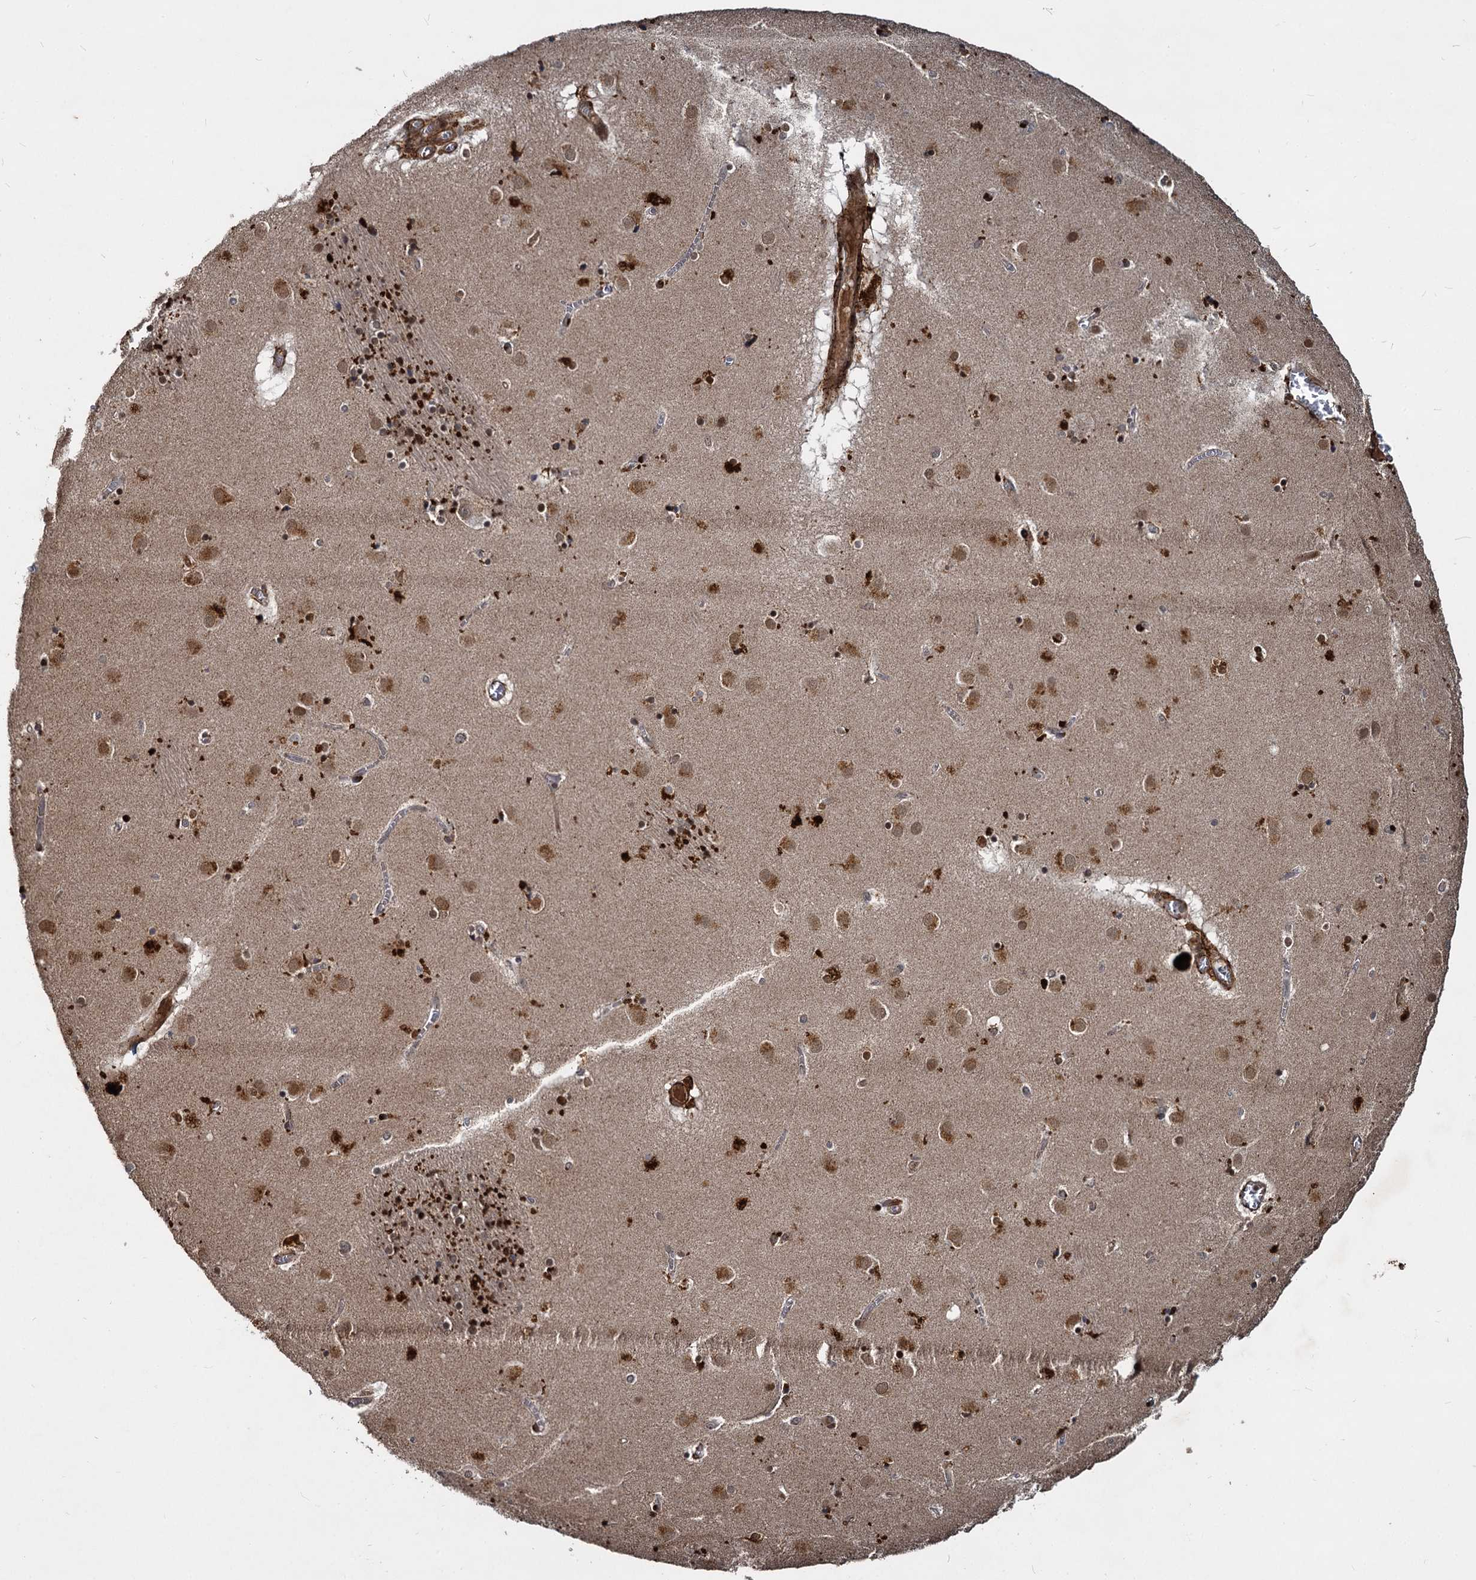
{"staining": {"intensity": "strong", "quantity": "<25%", "location": "cytoplasmic/membranous,nuclear"}, "tissue": "caudate", "cell_type": "Glial cells", "image_type": "normal", "snomed": [{"axis": "morphology", "description": "Normal tissue, NOS"}, {"axis": "topography", "description": "Lateral ventricle wall"}], "caption": "DAB (3,3'-diaminobenzidine) immunohistochemical staining of normal caudate shows strong cytoplasmic/membranous,nuclear protein expression in approximately <25% of glial cells. (brown staining indicates protein expression, while blue staining denotes nuclei).", "gene": "TRIM23", "patient": {"sex": "male", "age": 70}}